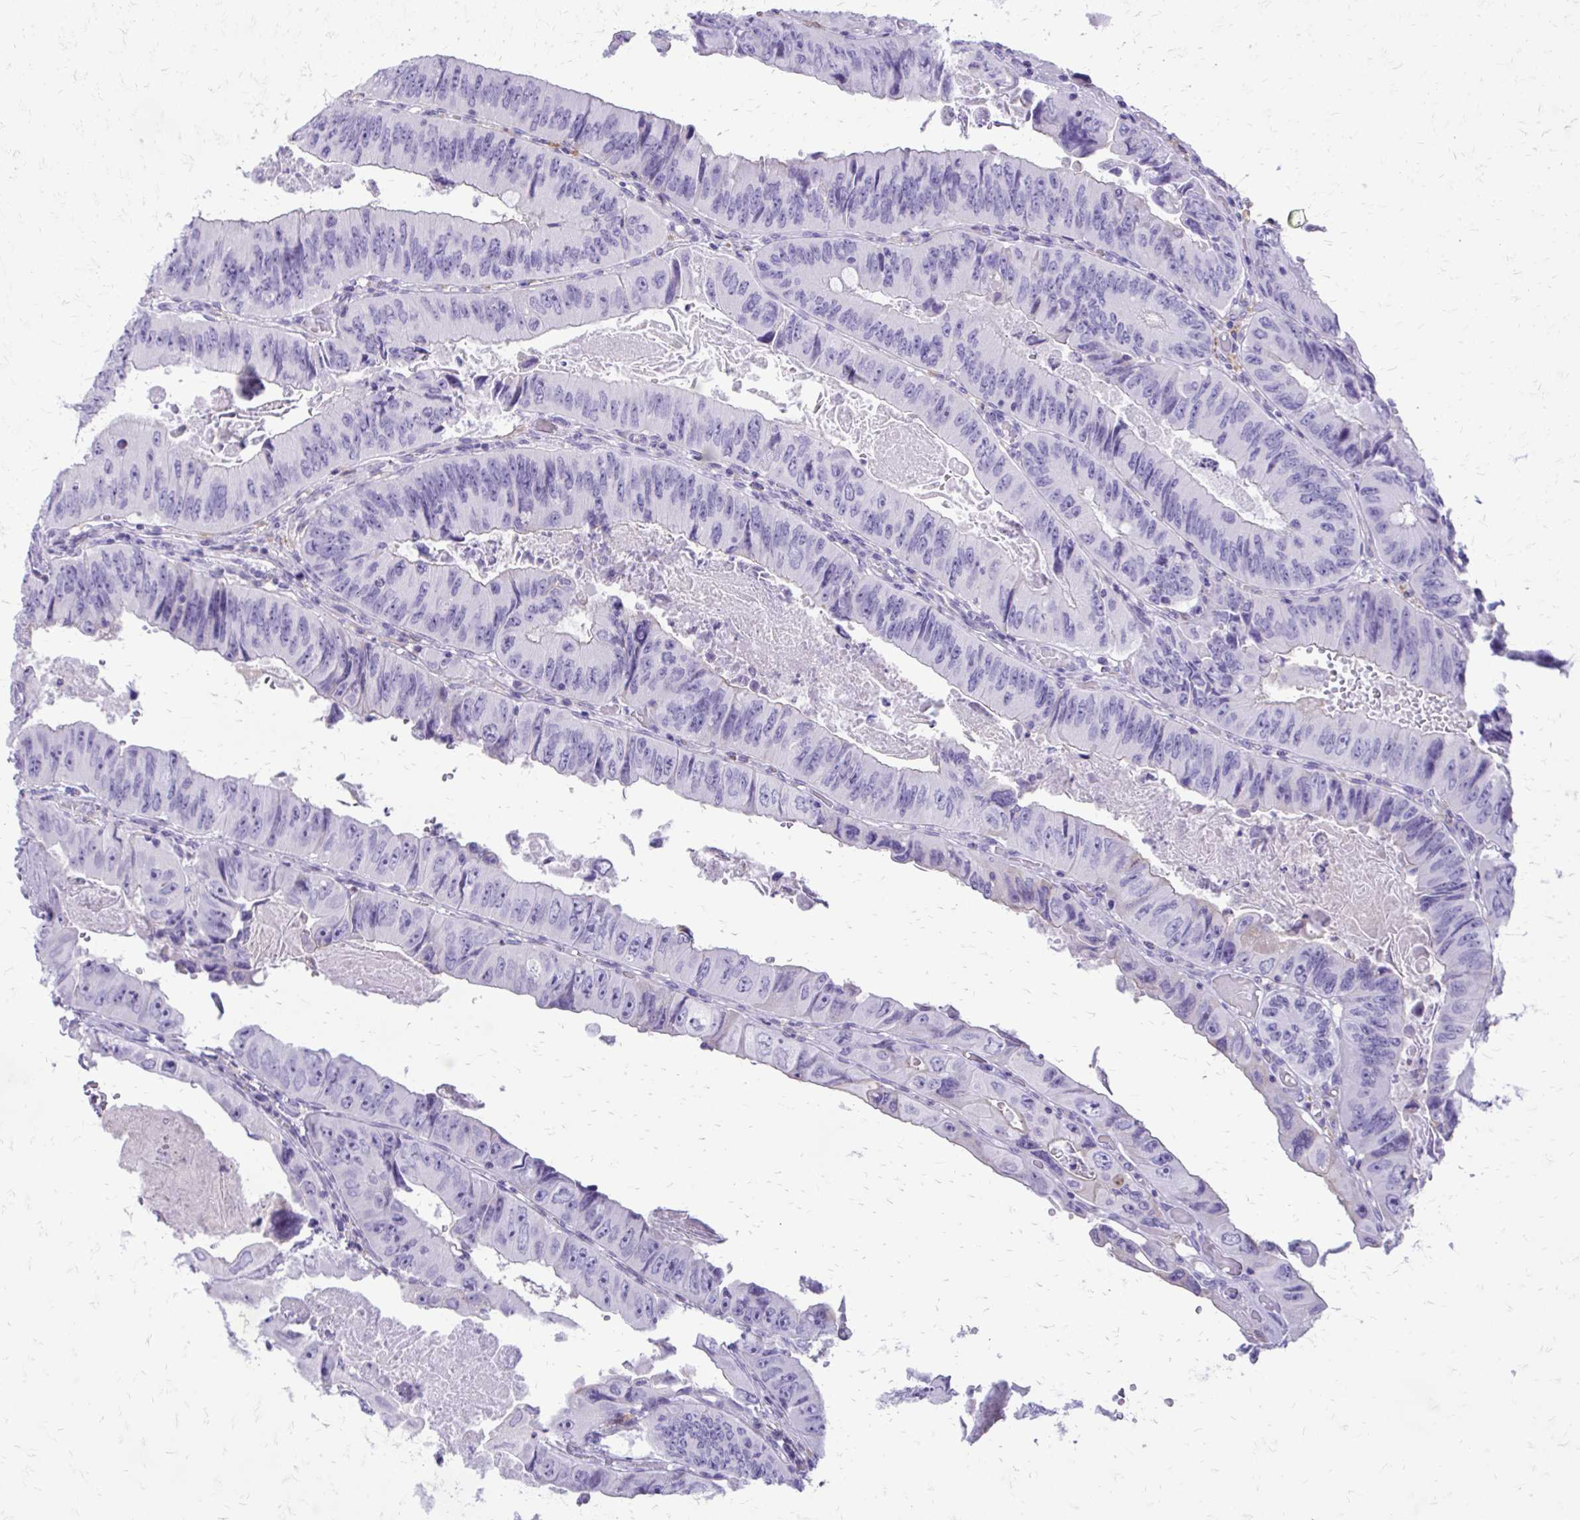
{"staining": {"intensity": "negative", "quantity": "none", "location": "none"}, "tissue": "colorectal cancer", "cell_type": "Tumor cells", "image_type": "cancer", "snomed": [{"axis": "morphology", "description": "Adenocarcinoma, NOS"}, {"axis": "topography", "description": "Colon"}], "caption": "Photomicrograph shows no significant protein staining in tumor cells of colorectal cancer. (DAB immunohistochemistry visualized using brightfield microscopy, high magnification).", "gene": "SIGLEC11", "patient": {"sex": "female", "age": 84}}